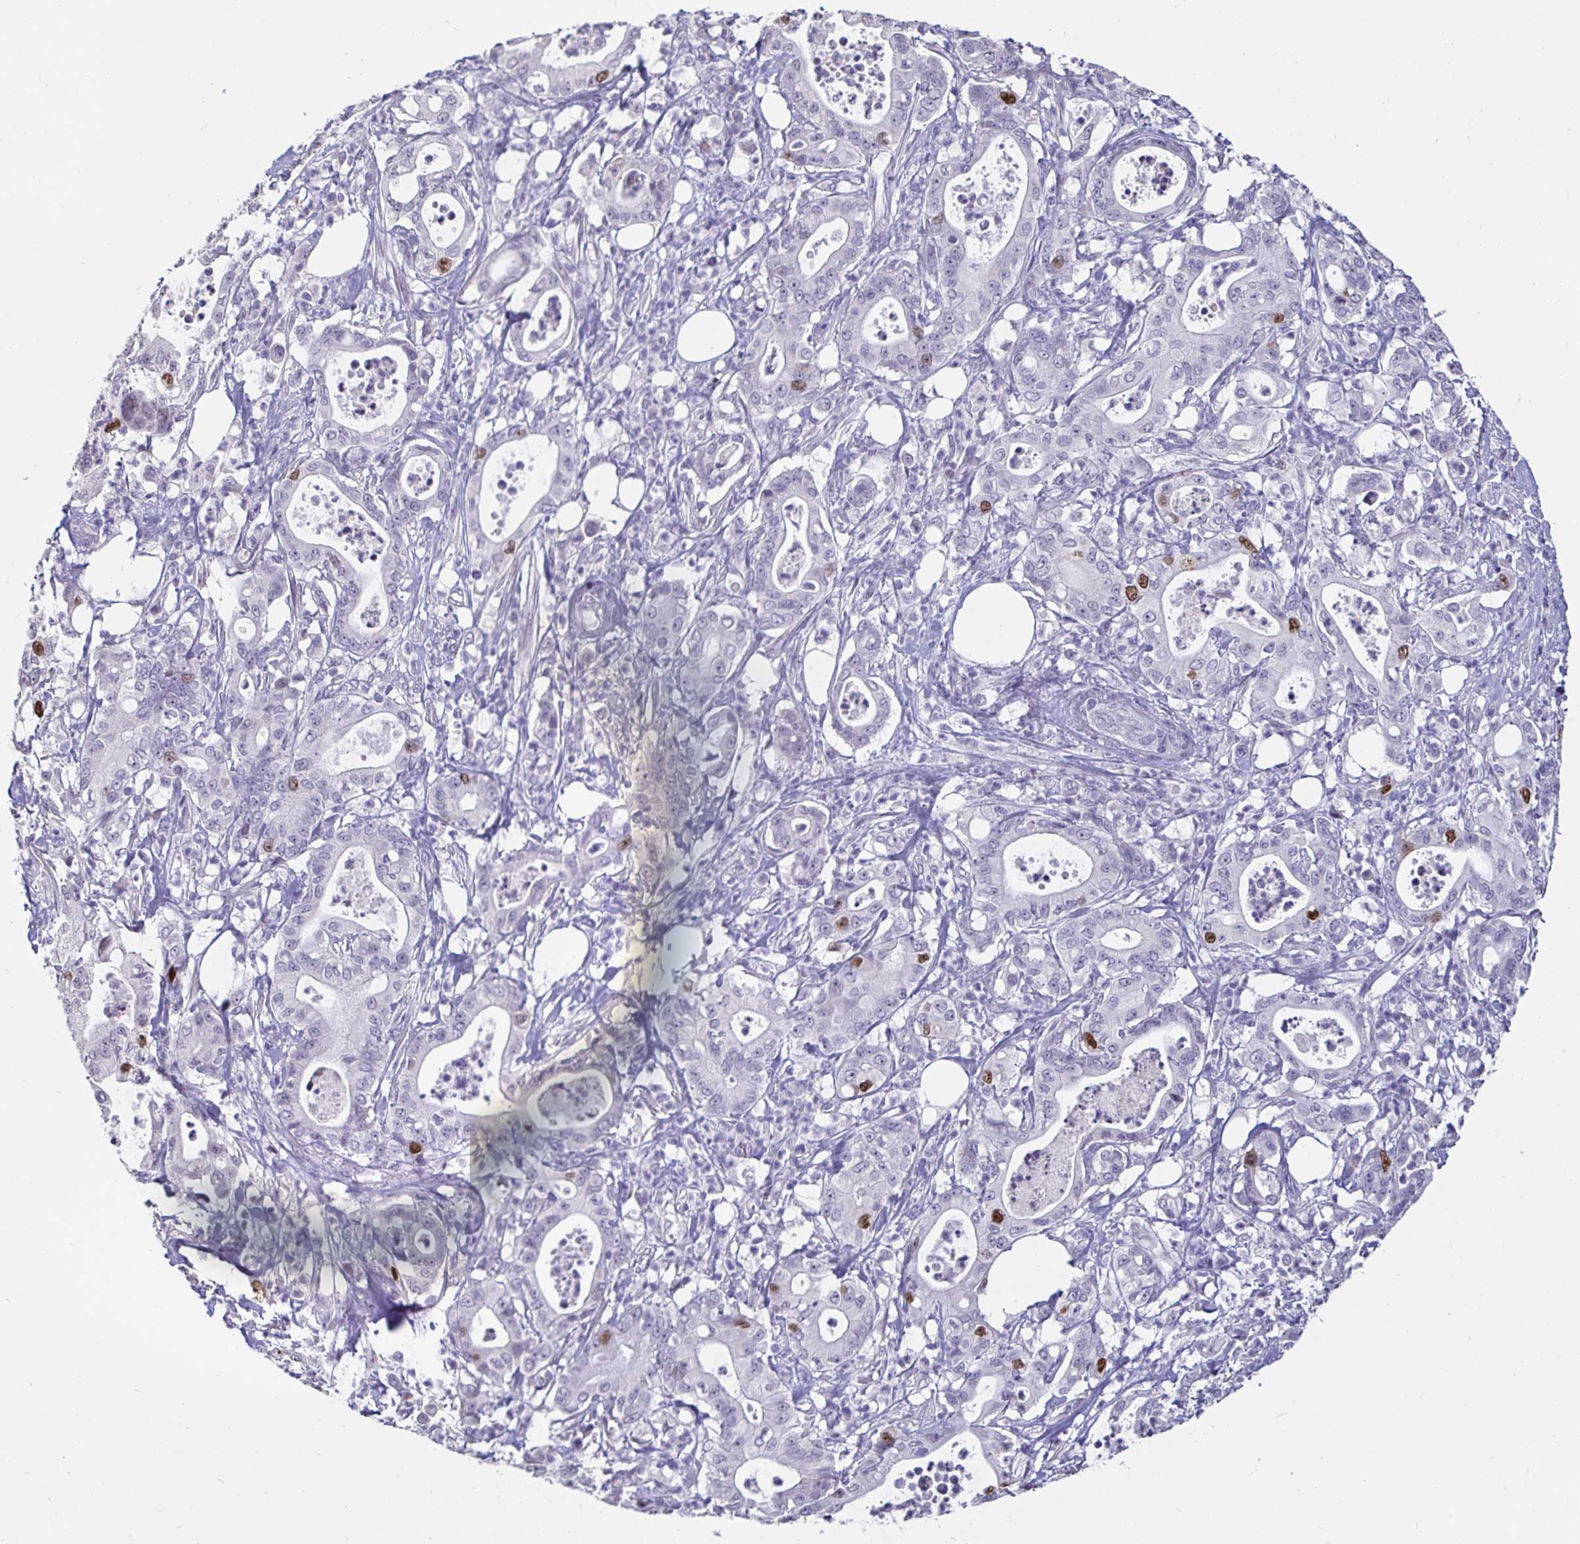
{"staining": {"intensity": "strong", "quantity": "<25%", "location": "nuclear"}, "tissue": "pancreatic cancer", "cell_type": "Tumor cells", "image_type": "cancer", "snomed": [{"axis": "morphology", "description": "Adenocarcinoma, NOS"}, {"axis": "topography", "description": "Pancreas"}], "caption": "This micrograph displays pancreatic cancer stained with immunohistochemistry to label a protein in brown. The nuclear of tumor cells show strong positivity for the protein. Nuclei are counter-stained blue.", "gene": "ANLN", "patient": {"sex": "male", "age": 71}}